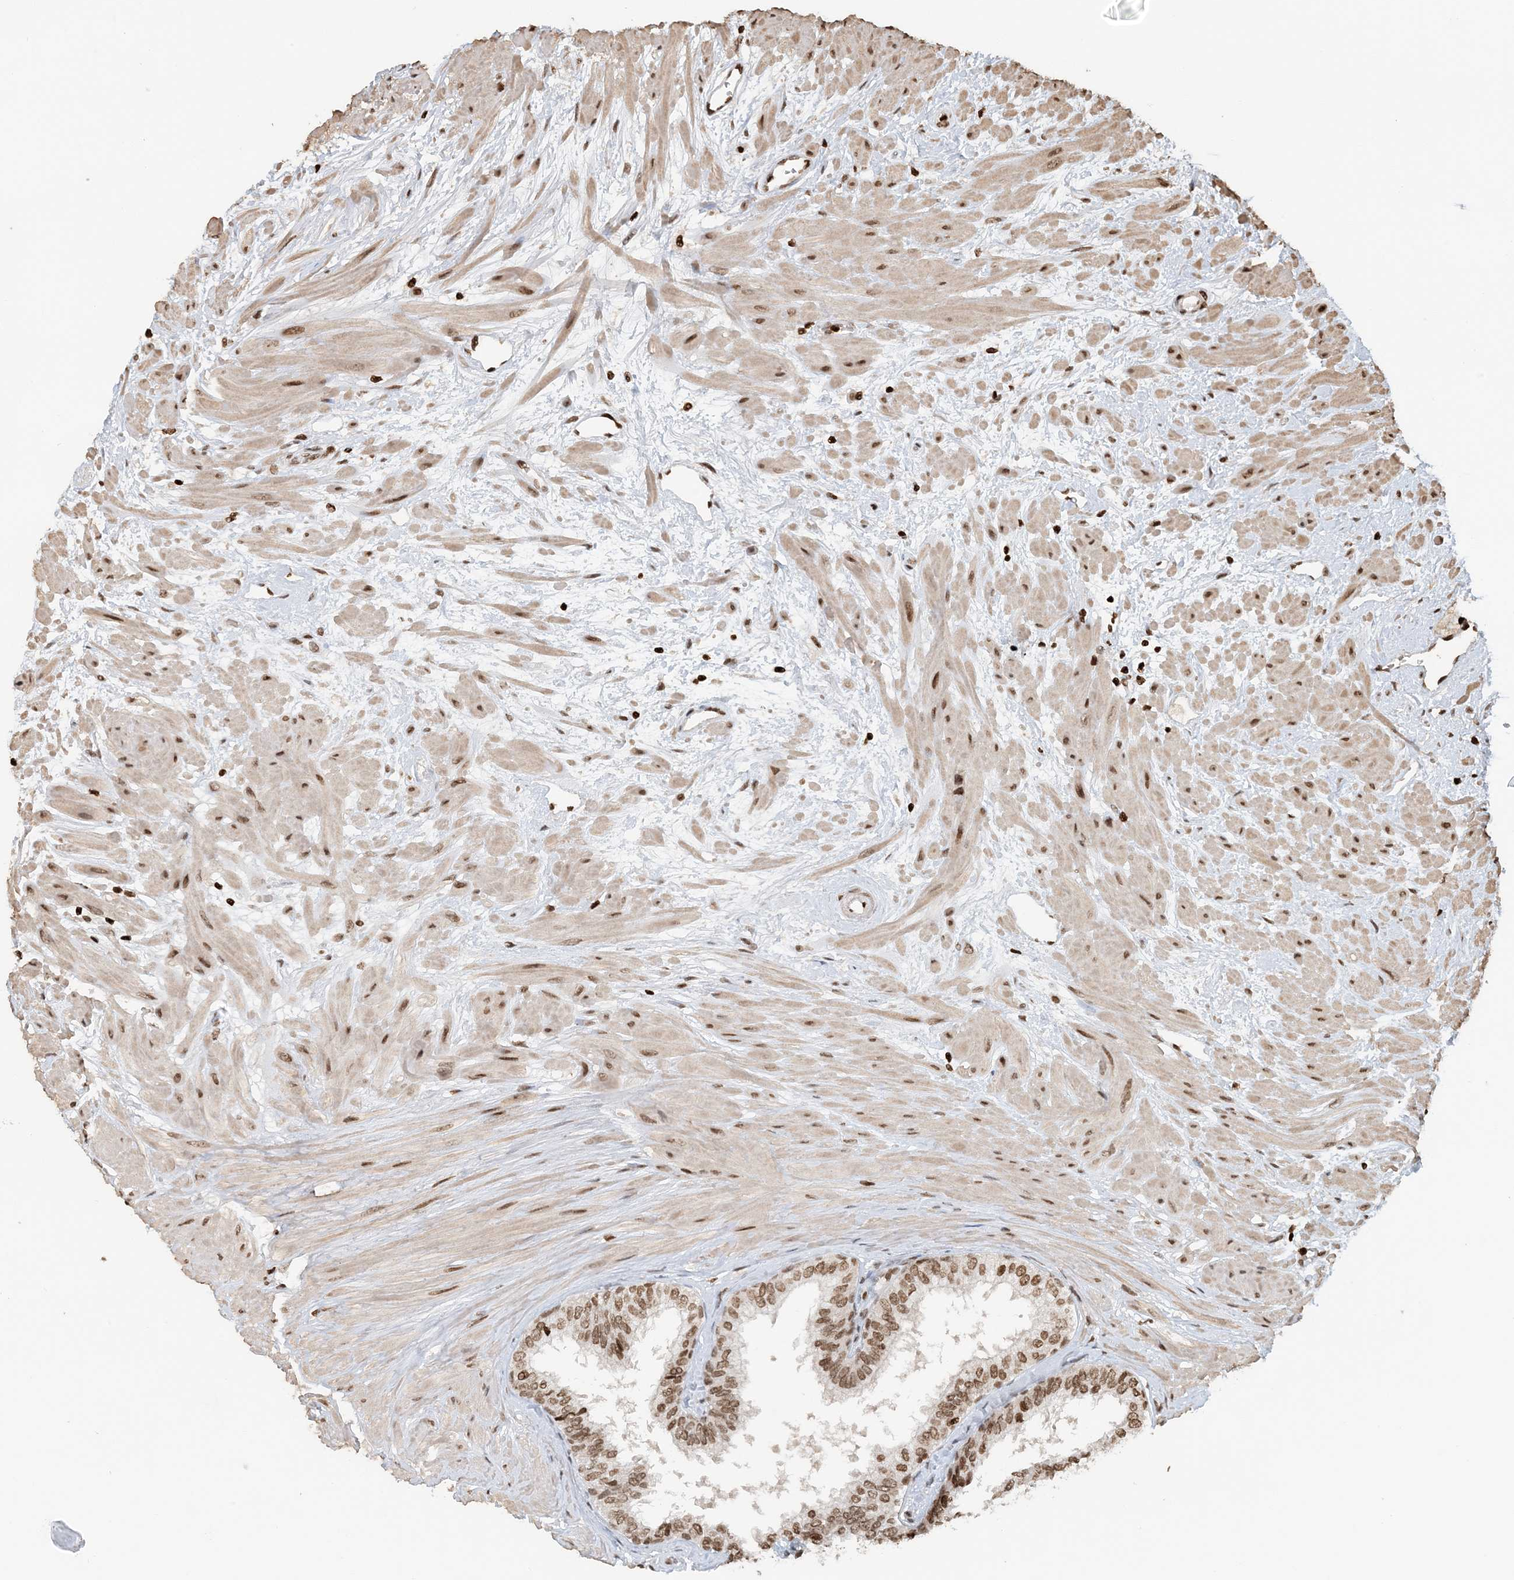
{"staining": {"intensity": "moderate", "quantity": "25%-75%", "location": "nuclear"}, "tissue": "prostate", "cell_type": "Glandular cells", "image_type": "normal", "snomed": [{"axis": "morphology", "description": "Normal tissue, NOS"}, {"axis": "topography", "description": "Prostate"}], "caption": "Benign prostate was stained to show a protein in brown. There is medium levels of moderate nuclear positivity in approximately 25%-75% of glandular cells. (DAB IHC, brown staining for protein, blue staining for nuclei).", "gene": "H3", "patient": {"sex": "male", "age": 48}}